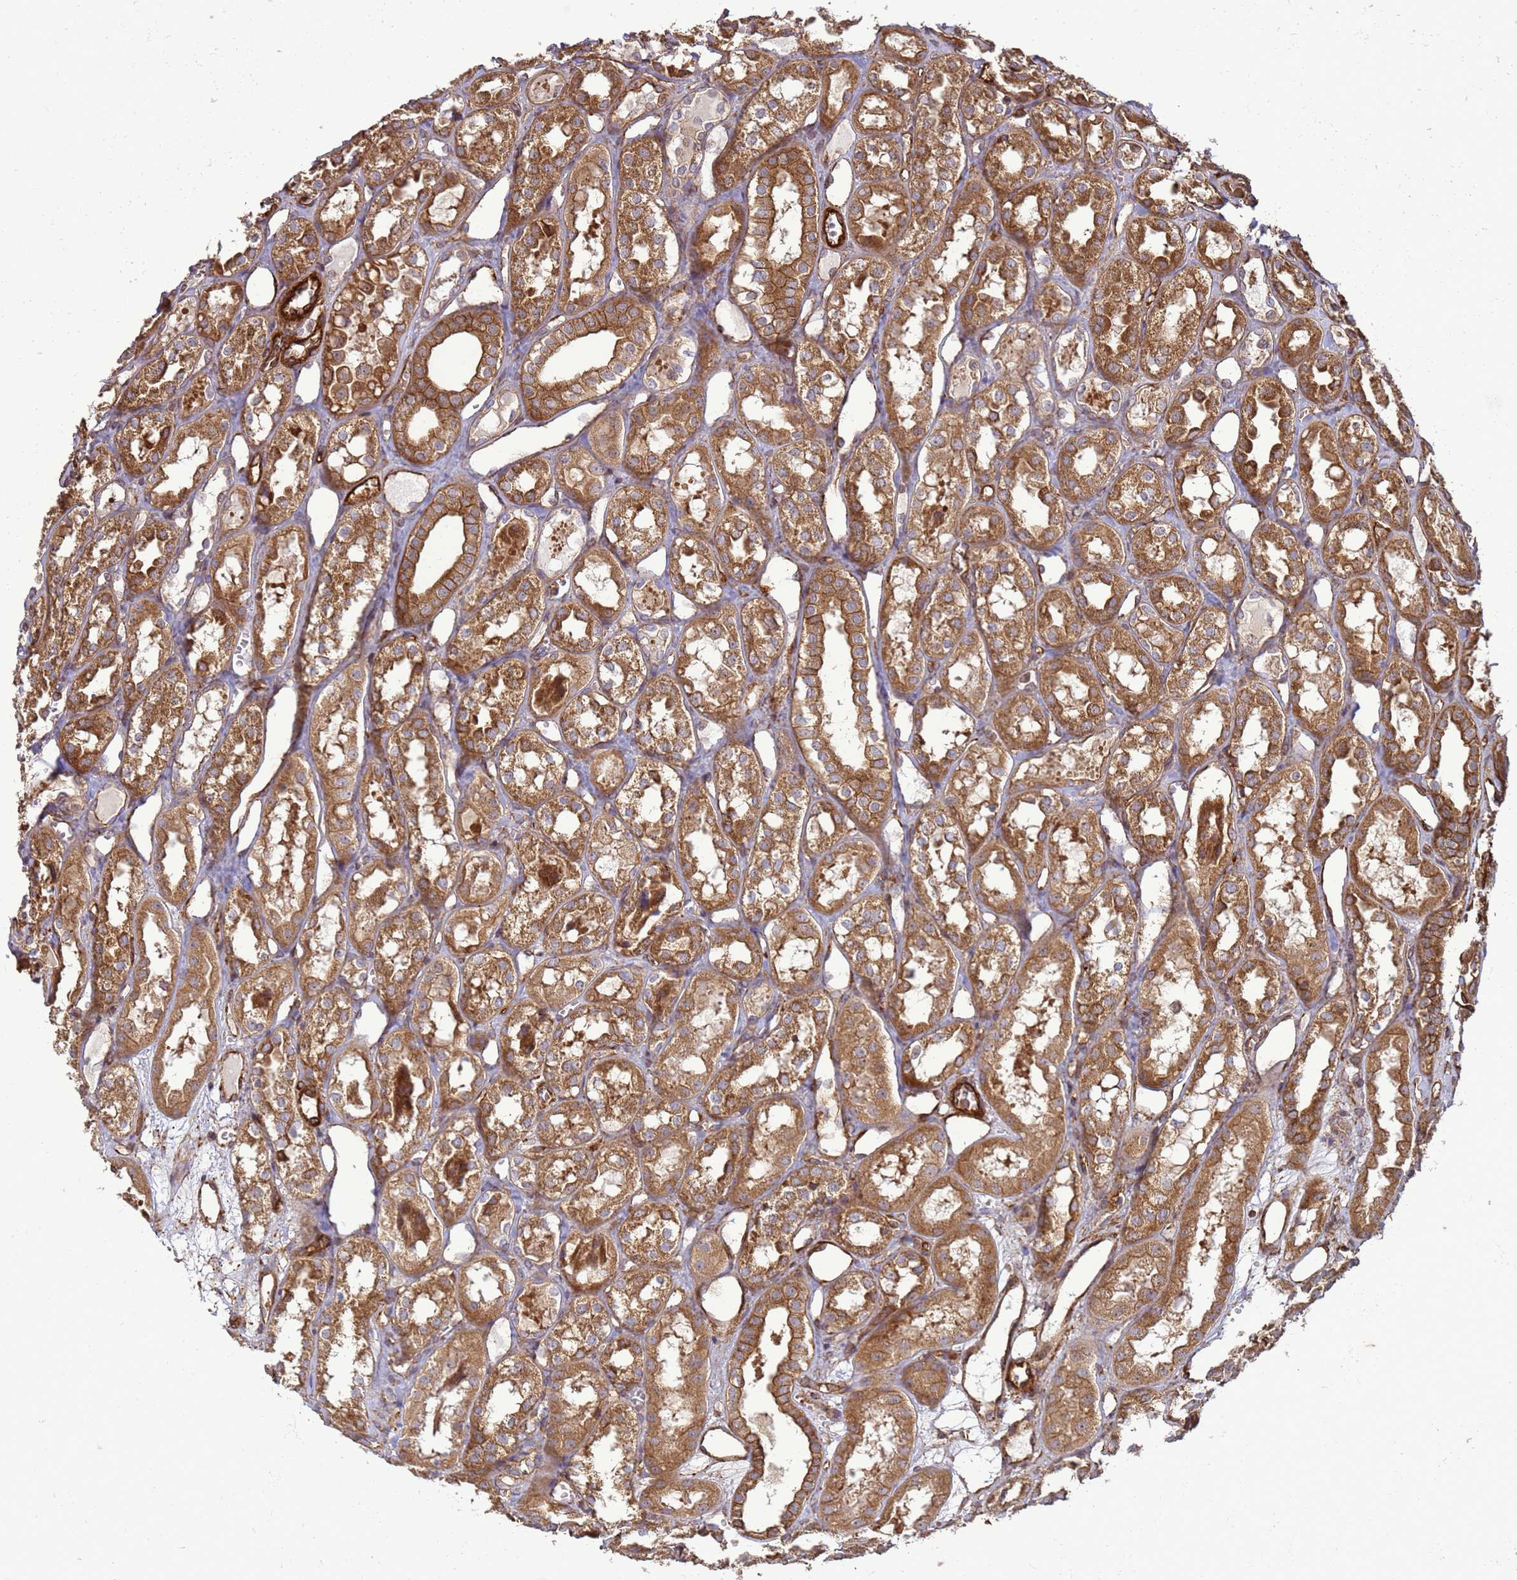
{"staining": {"intensity": "strong", "quantity": ">75%", "location": "cytoplasmic/membranous"}, "tissue": "kidney", "cell_type": "Cells in glomeruli", "image_type": "normal", "snomed": [{"axis": "morphology", "description": "Normal tissue, NOS"}, {"axis": "topography", "description": "Kidney"}], "caption": "The image demonstrates staining of benign kidney, revealing strong cytoplasmic/membranous protein positivity (brown color) within cells in glomeruli. (Brightfield microscopy of DAB IHC at high magnification).", "gene": "CNOT1", "patient": {"sex": "male", "age": 16}}